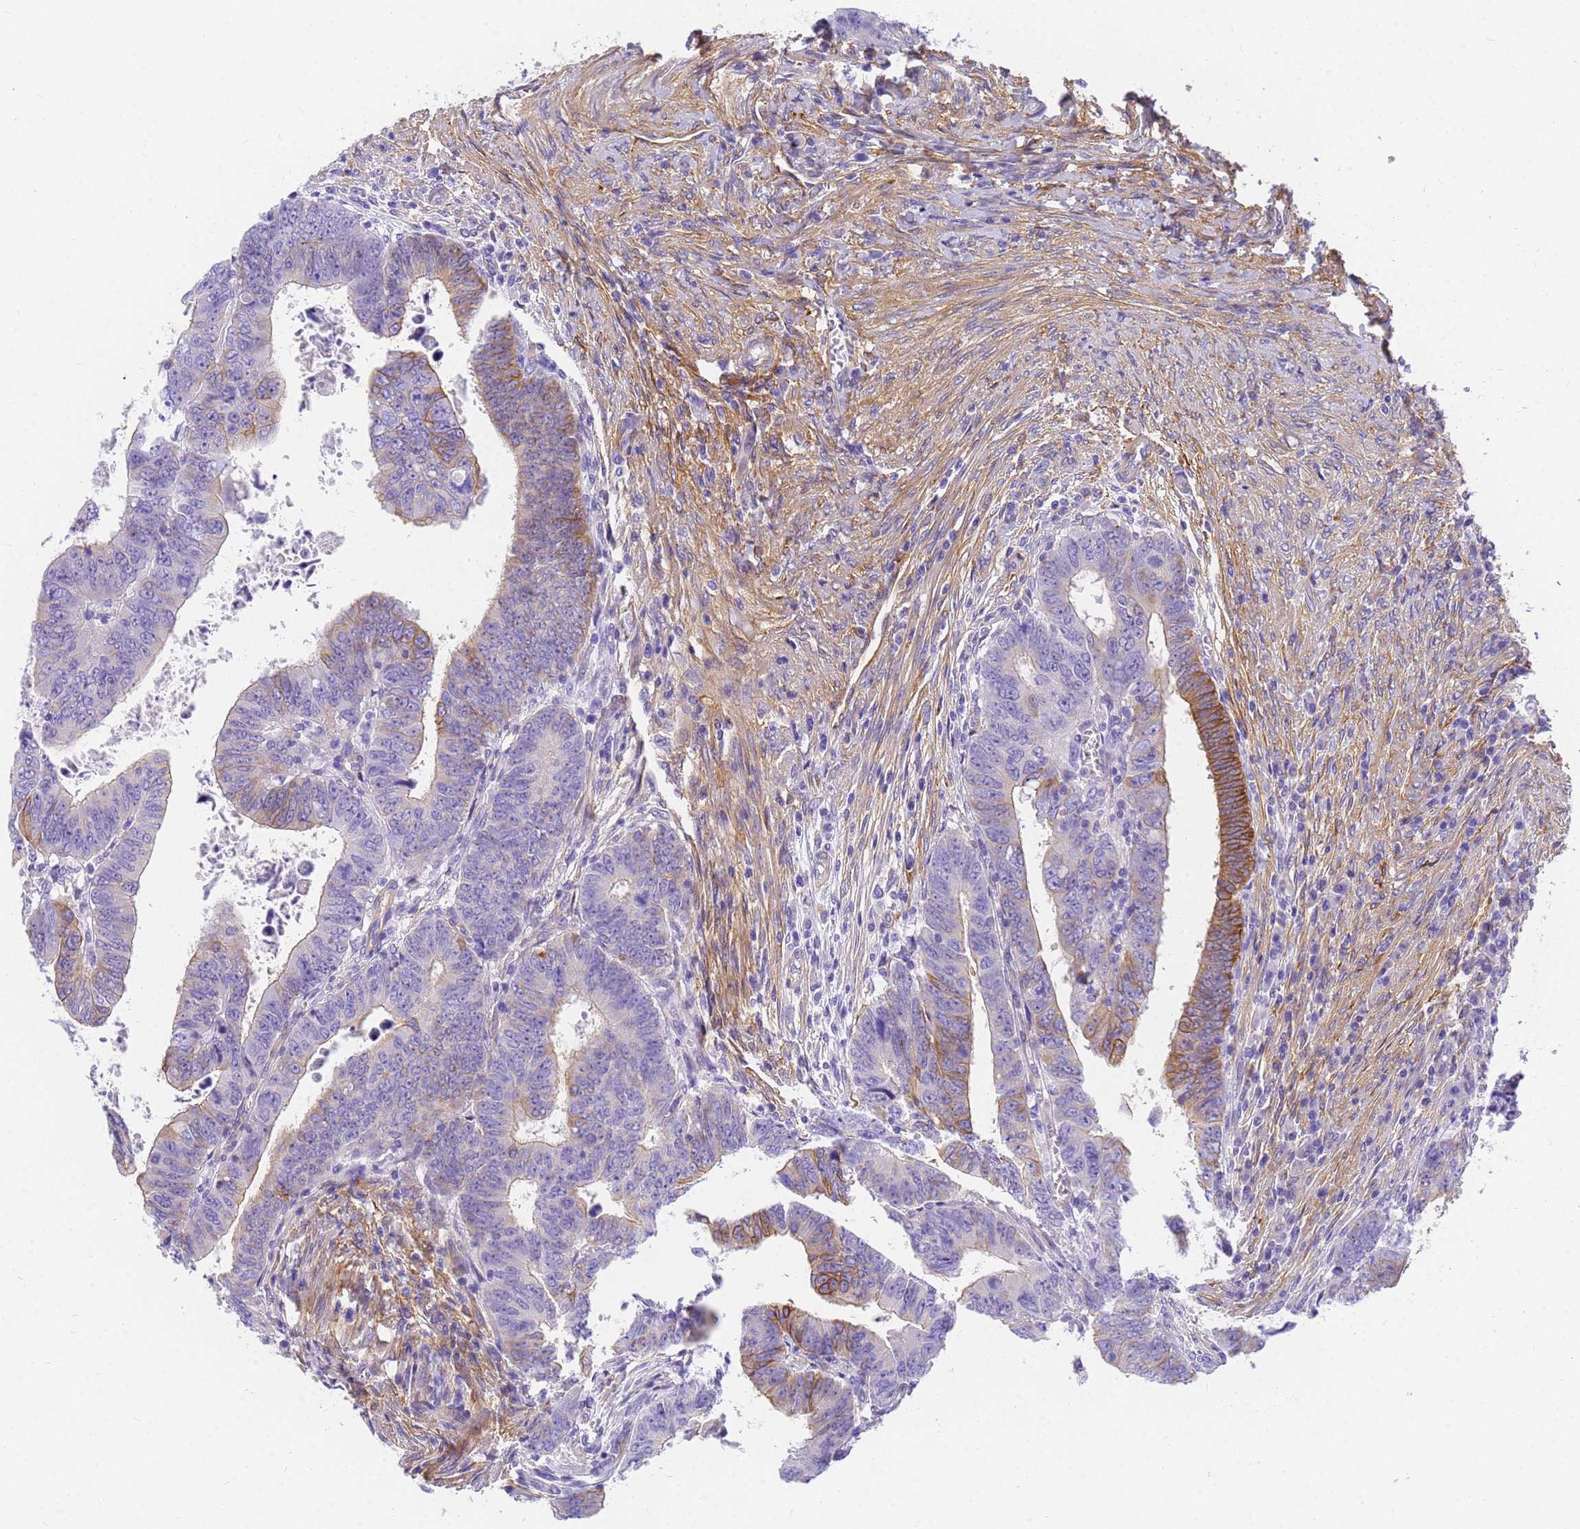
{"staining": {"intensity": "moderate", "quantity": "<25%", "location": "cytoplasmic/membranous"}, "tissue": "colorectal cancer", "cell_type": "Tumor cells", "image_type": "cancer", "snomed": [{"axis": "morphology", "description": "Normal tissue, NOS"}, {"axis": "morphology", "description": "Adenocarcinoma, NOS"}, {"axis": "topography", "description": "Rectum"}], "caption": "High-magnification brightfield microscopy of adenocarcinoma (colorectal) stained with DAB (brown) and counterstained with hematoxylin (blue). tumor cells exhibit moderate cytoplasmic/membranous staining is identified in approximately<25% of cells.", "gene": "MVB12A", "patient": {"sex": "female", "age": 65}}